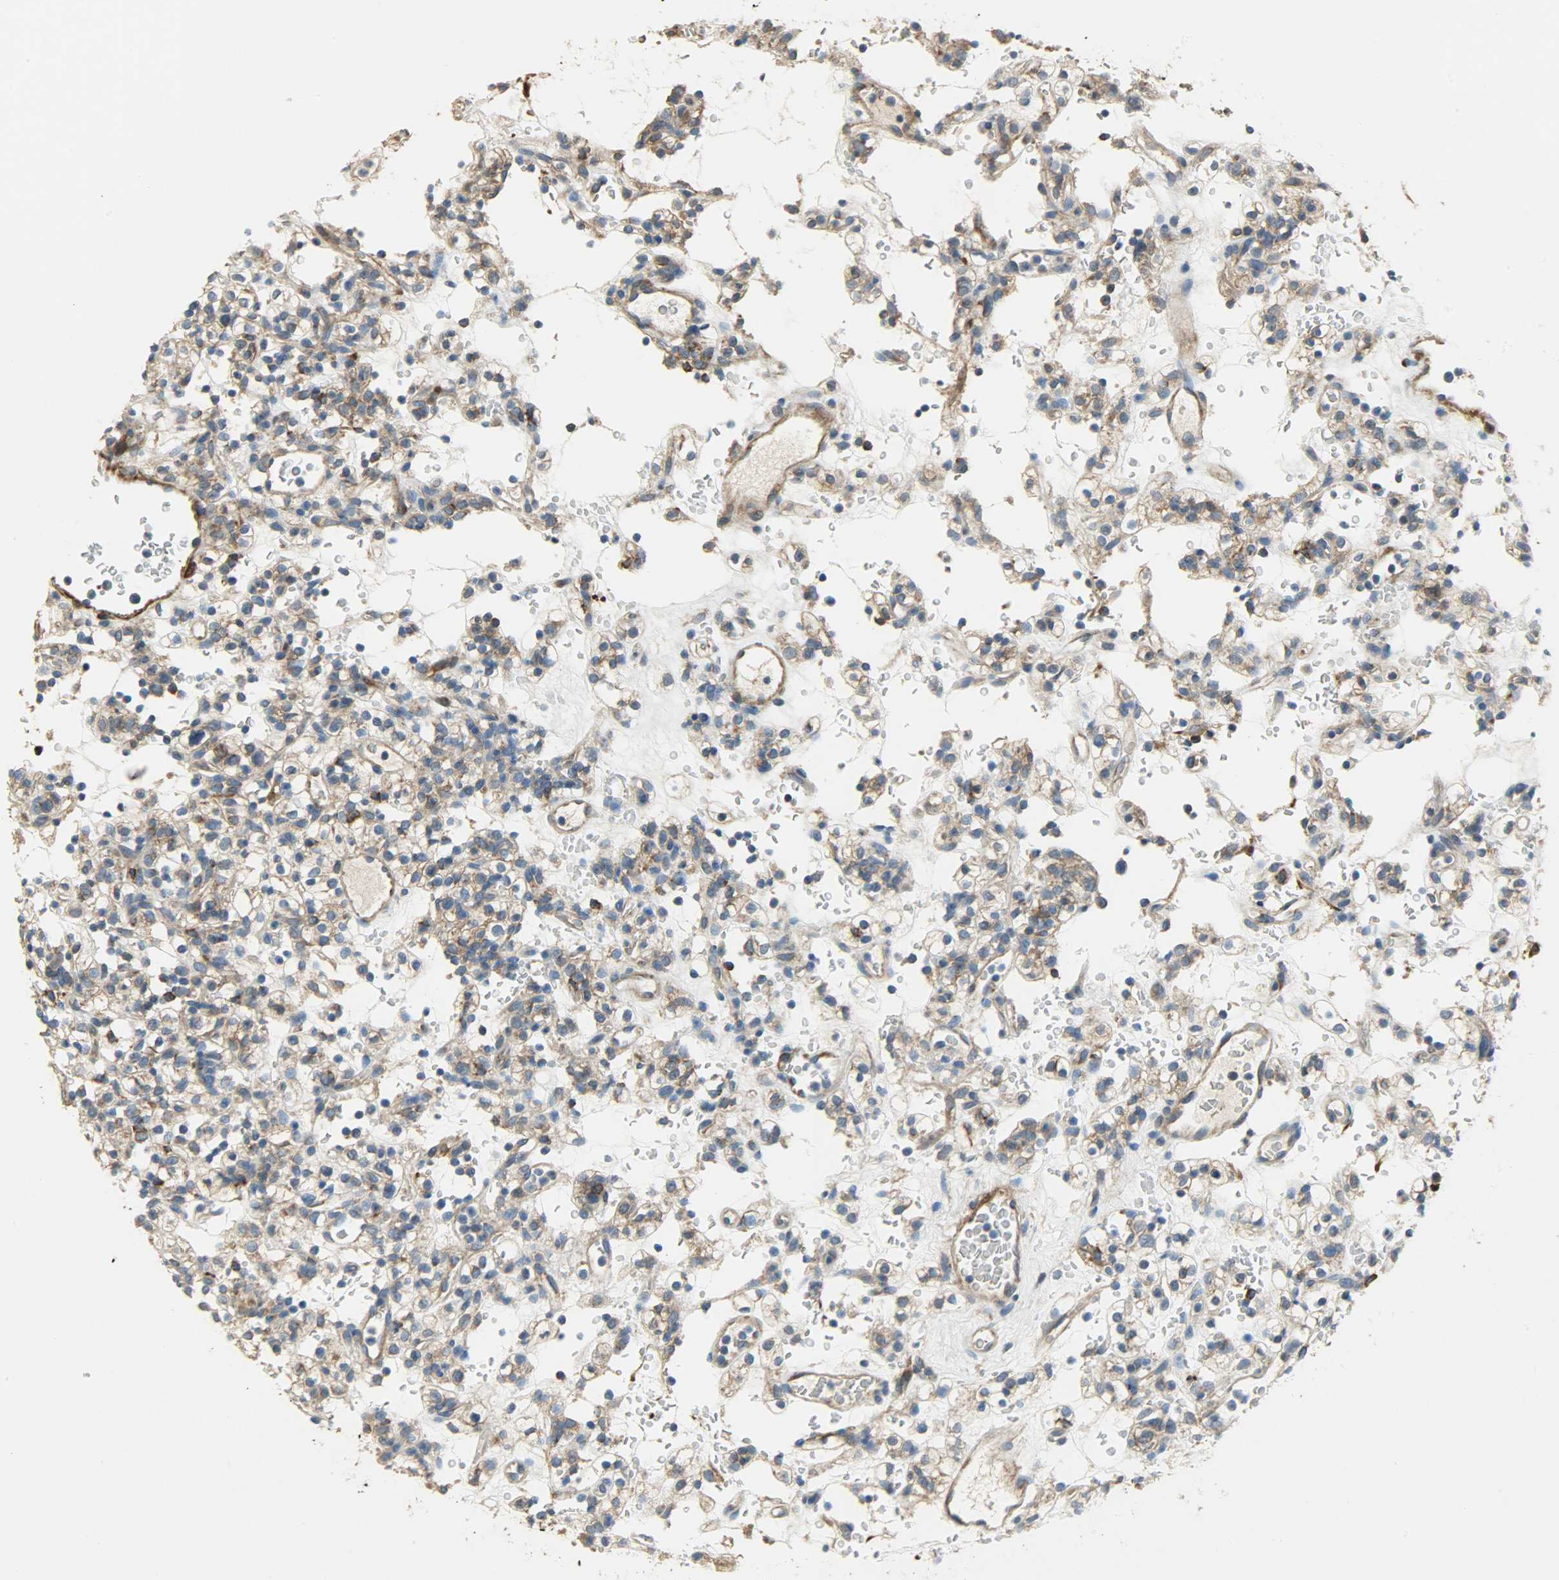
{"staining": {"intensity": "moderate", "quantity": ">75%", "location": "cytoplasmic/membranous"}, "tissue": "renal cancer", "cell_type": "Tumor cells", "image_type": "cancer", "snomed": [{"axis": "morphology", "description": "Normal tissue, NOS"}, {"axis": "morphology", "description": "Adenocarcinoma, NOS"}, {"axis": "topography", "description": "Kidney"}], "caption": "Approximately >75% of tumor cells in human renal cancer display moderate cytoplasmic/membranous protein expression as visualized by brown immunohistochemical staining.", "gene": "C1orf198", "patient": {"sex": "female", "age": 72}}